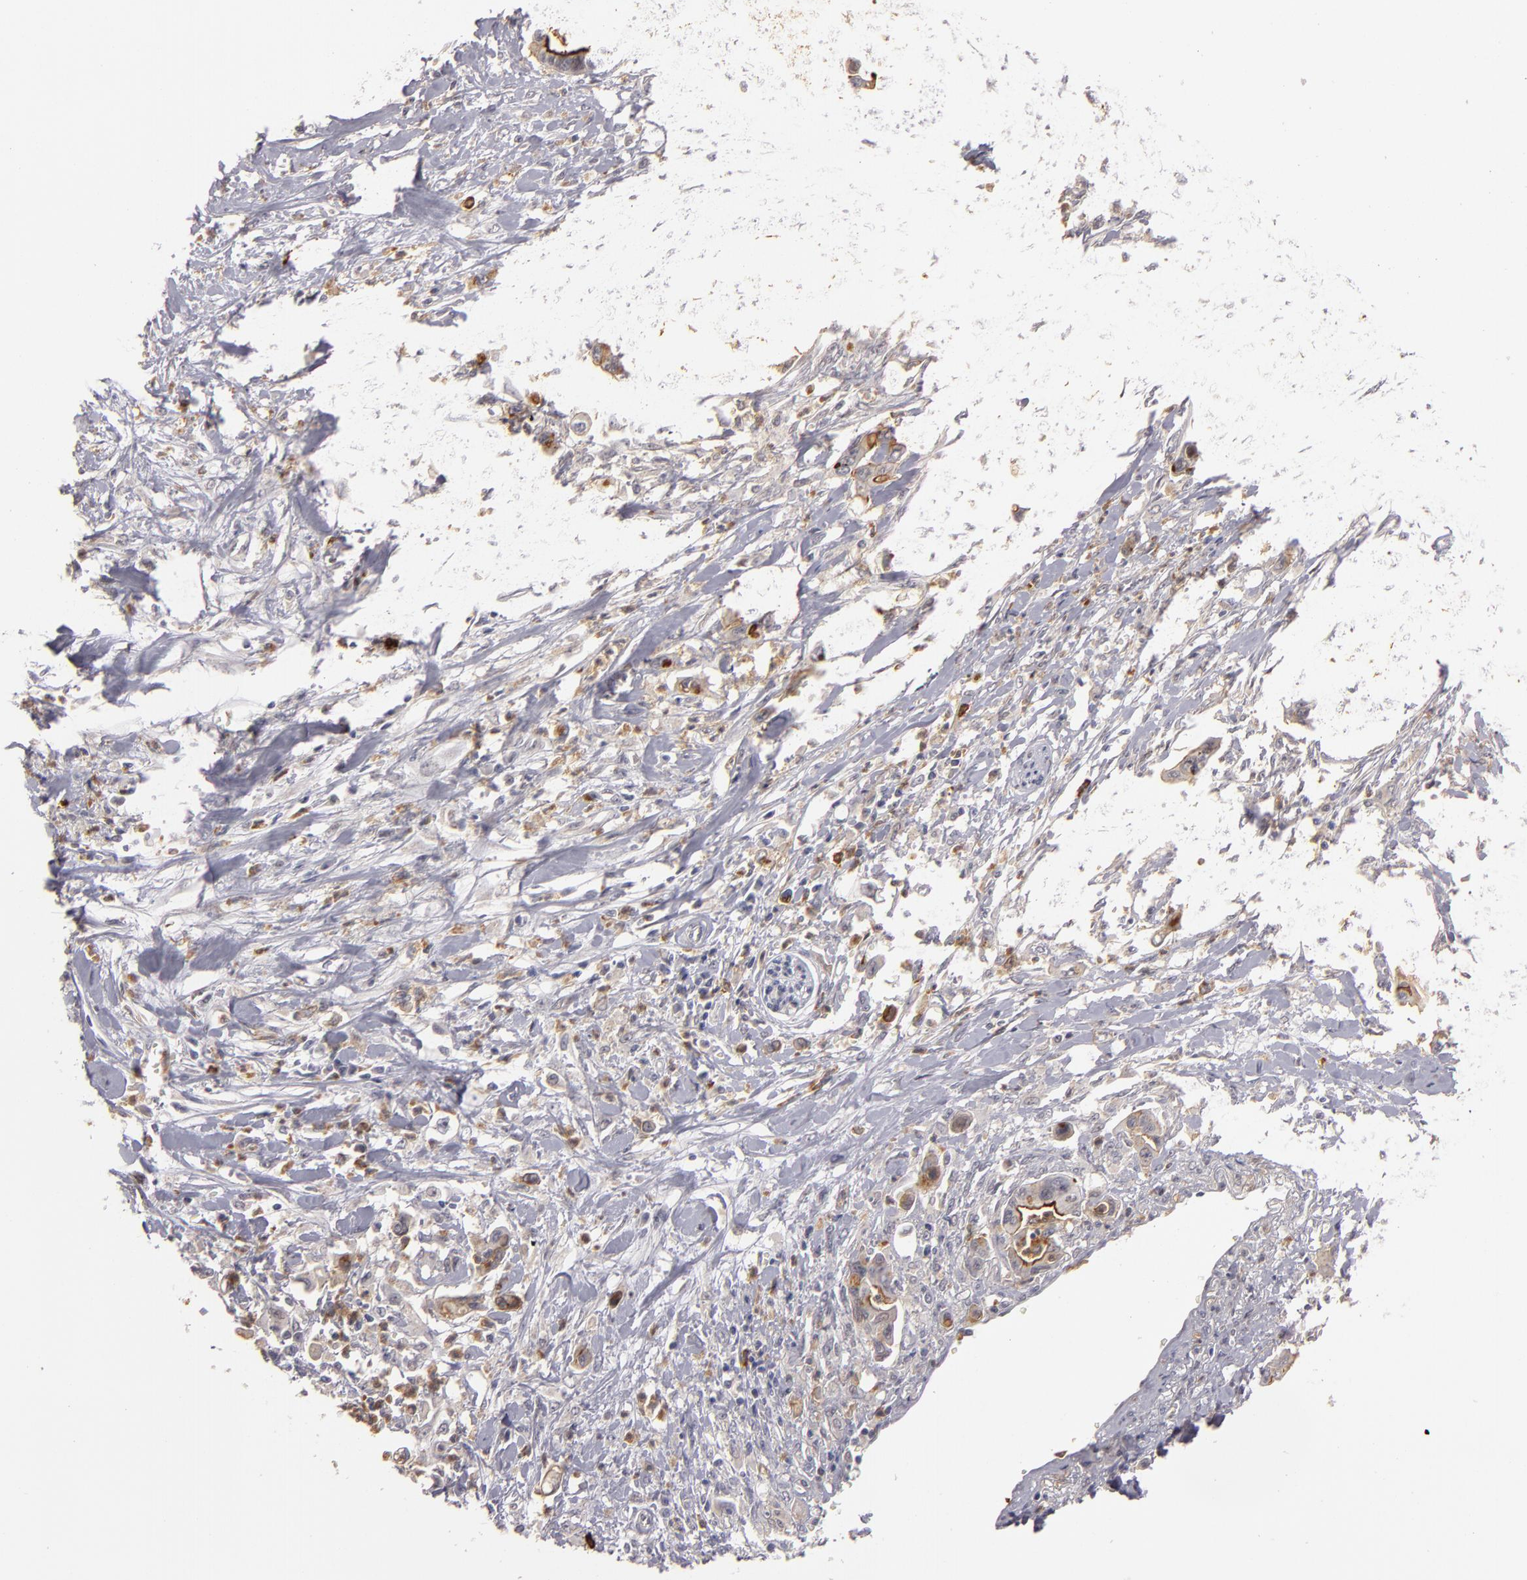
{"staining": {"intensity": "moderate", "quantity": ">75%", "location": "cytoplasmic/membranous"}, "tissue": "pancreatic cancer", "cell_type": "Tumor cells", "image_type": "cancer", "snomed": [{"axis": "morphology", "description": "Adenocarcinoma, NOS"}, {"axis": "topography", "description": "Pancreas"}], "caption": "The photomicrograph reveals staining of pancreatic cancer (adenocarcinoma), revealing moderate cytoplasmic/membranous protein positivity (brown color) within tumor cells.", "gene": "STX3", "patient": {"sex": "female", "age": 70}}